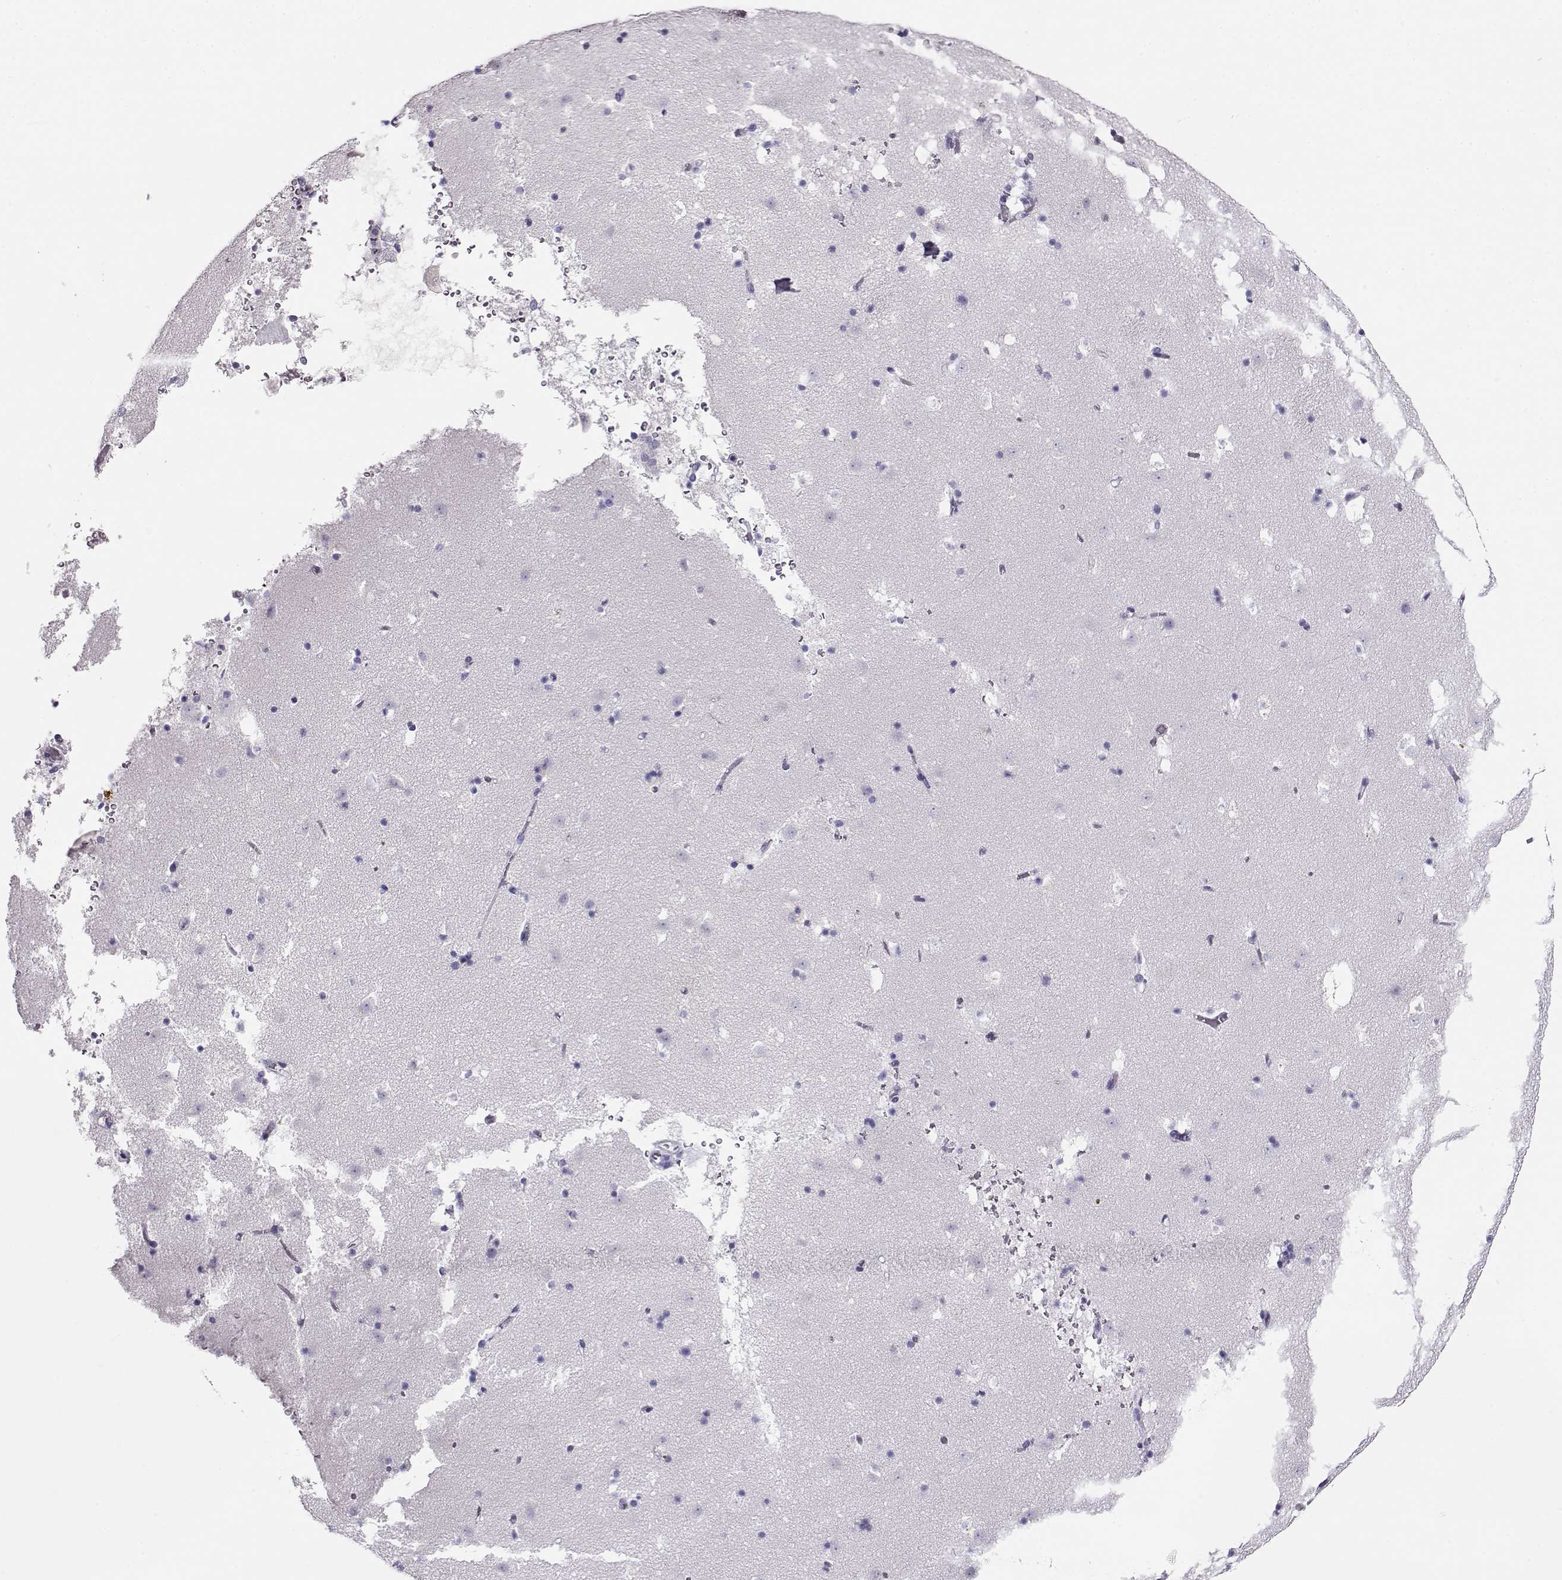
{"staining": {"intensity": "negative", "quantity": "none", "location": "none"}, "tissue": "caudate", "cell_type": "Glial cells", "image_type": "normal", "snomed": [{"axis": "morphology", "description": "Normal tissue, NOS"}, {"axis": "topography", "description": "Lateral ventricle wall"}], "caption": "Immunohistochemical staining of unremarkable human caudate exhibits no significant staining in glial cells. Brightfield microscopy of immunohistochemistry stained with DAB (3,3'-diaminobenzidine) (brown) and hematoxylin (blue), captured at high magnification.", "gene": "CRX", "patient": {"sex": "female", "age": 42}}